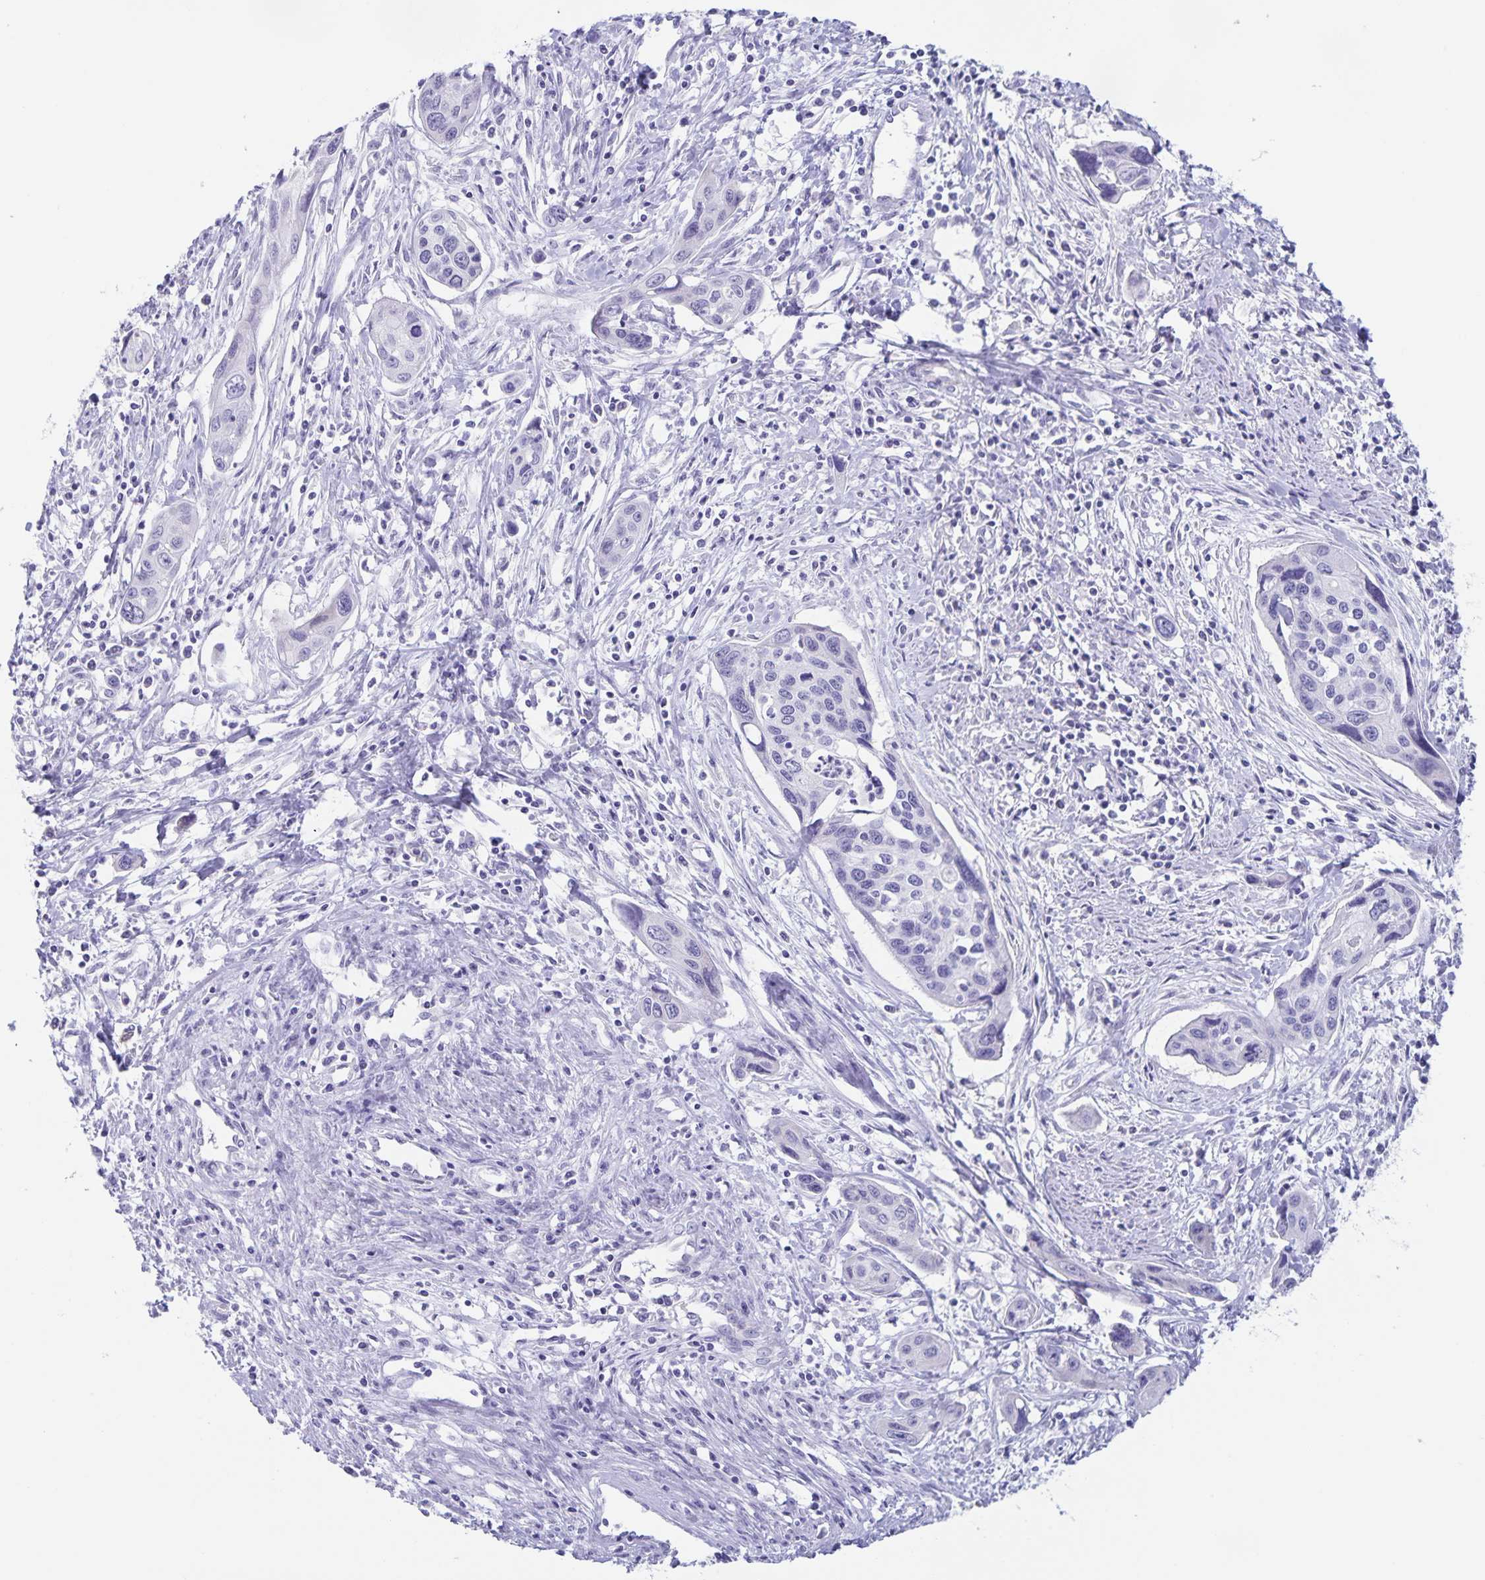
{"staining": {"intensity": "negative", "quantity": "none", "location": "none"}, "tissue": "cervical cancer", "cell_type": "Tumor cells", "image_type": "cancer", "snomed": [{"axis": "morphology", "description": "Squamous cell carcinoma, NOS"}, {"axis": "topography", "description": "Cervix"}], "caption": "This is an IHC micrograph of cervical cancer (squamous cell carcinoma). There is no positivity in tumor cells.", "gene": "AQP4", "patient": {"sex": "female", "age": 31}}